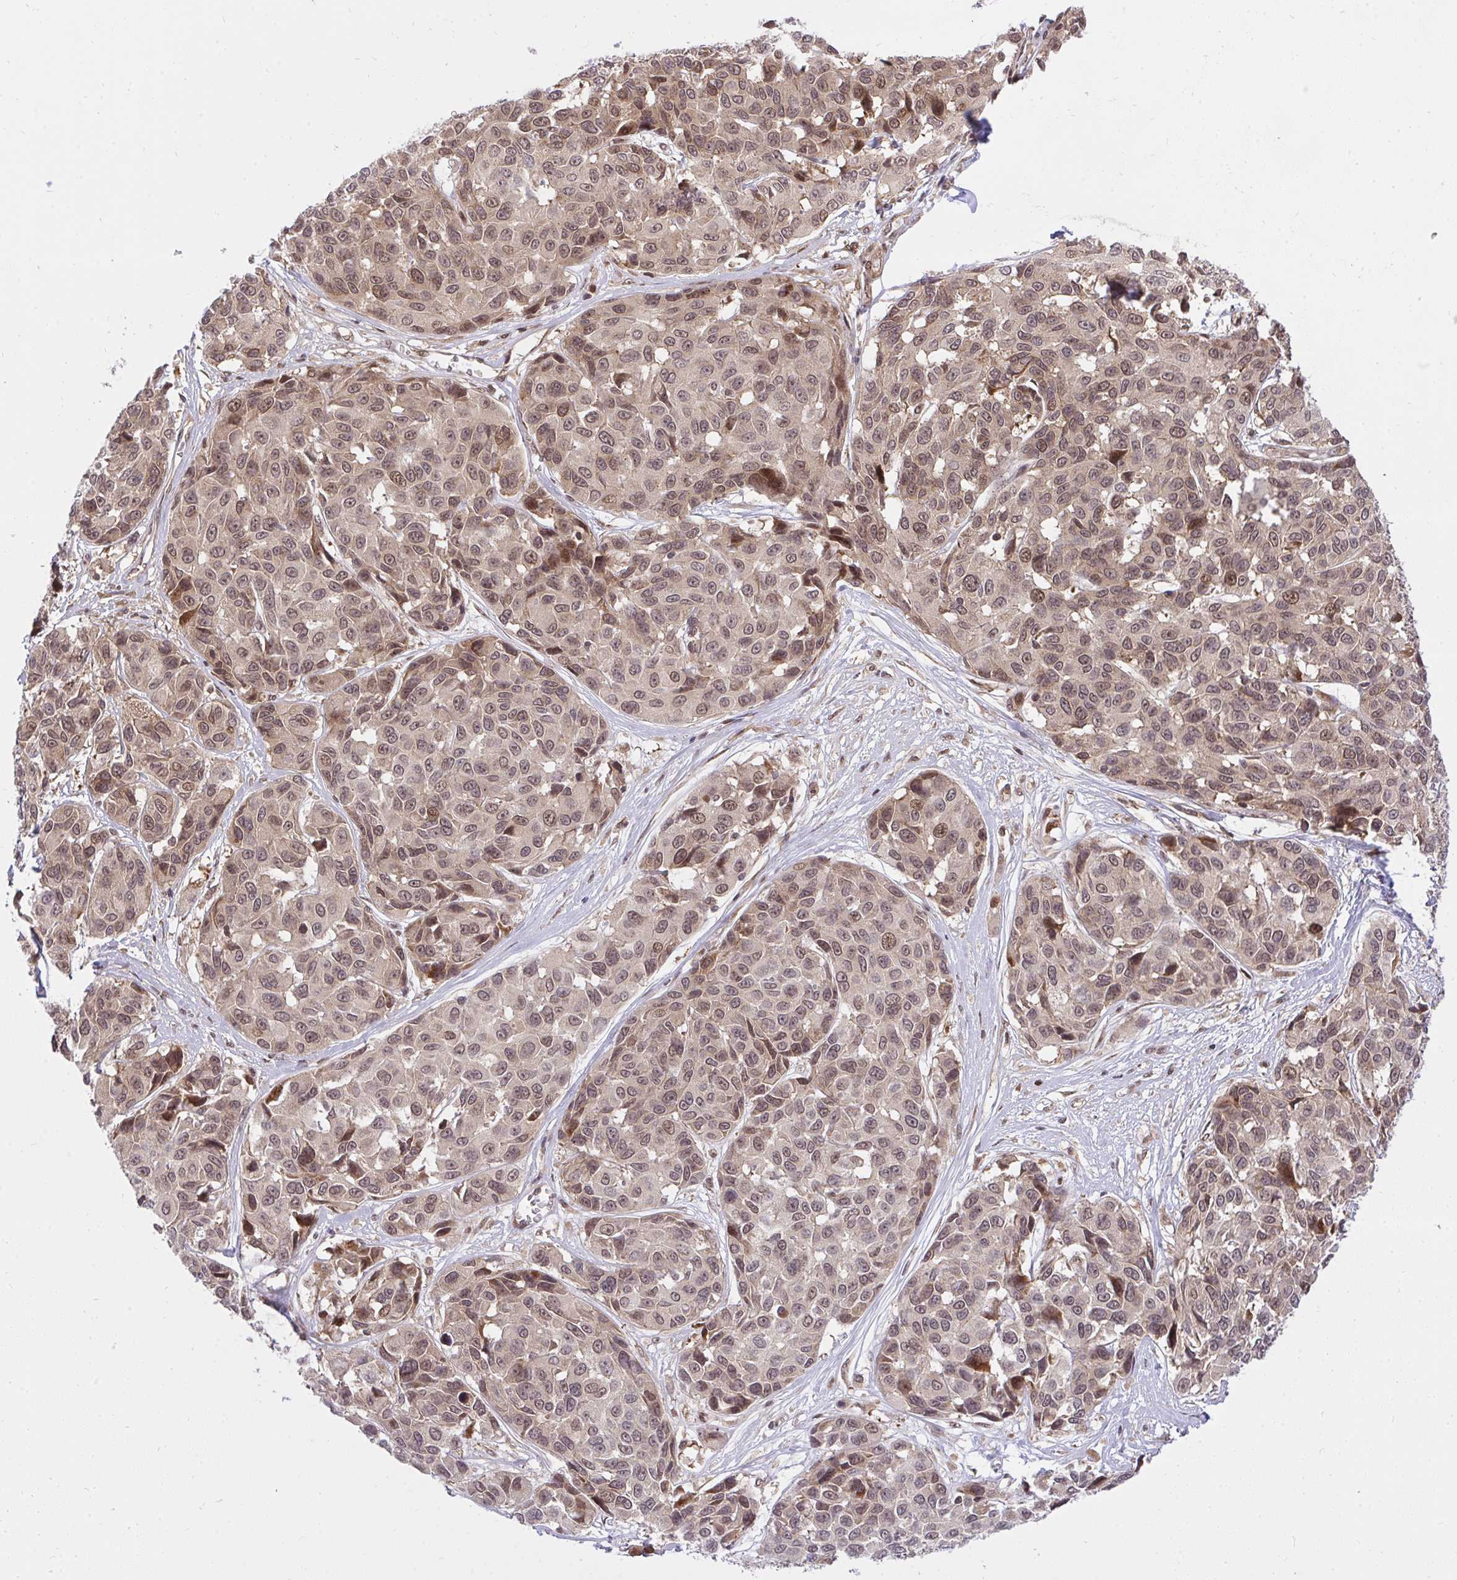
{"staining": {"intensity": "moderate", "quantity": "25%-75%", "location": "cytoplasmic/membranous"}, "tissue": "melanoma", "cell_type": "Tumor cells", "image_type": "cancer", "snomed": [{"axis": "morphology", "description": "Malignant melanoma, NOS"}, {"axis": "topography", "description": "Skin"}], "caption": "Moderate cytoplasmic/membranous protein staining is seen in approximately 25%-75% of tumor cells in melanoma.", "gene": "ERI1", "patient": {"sex": "female", "age": 66}}